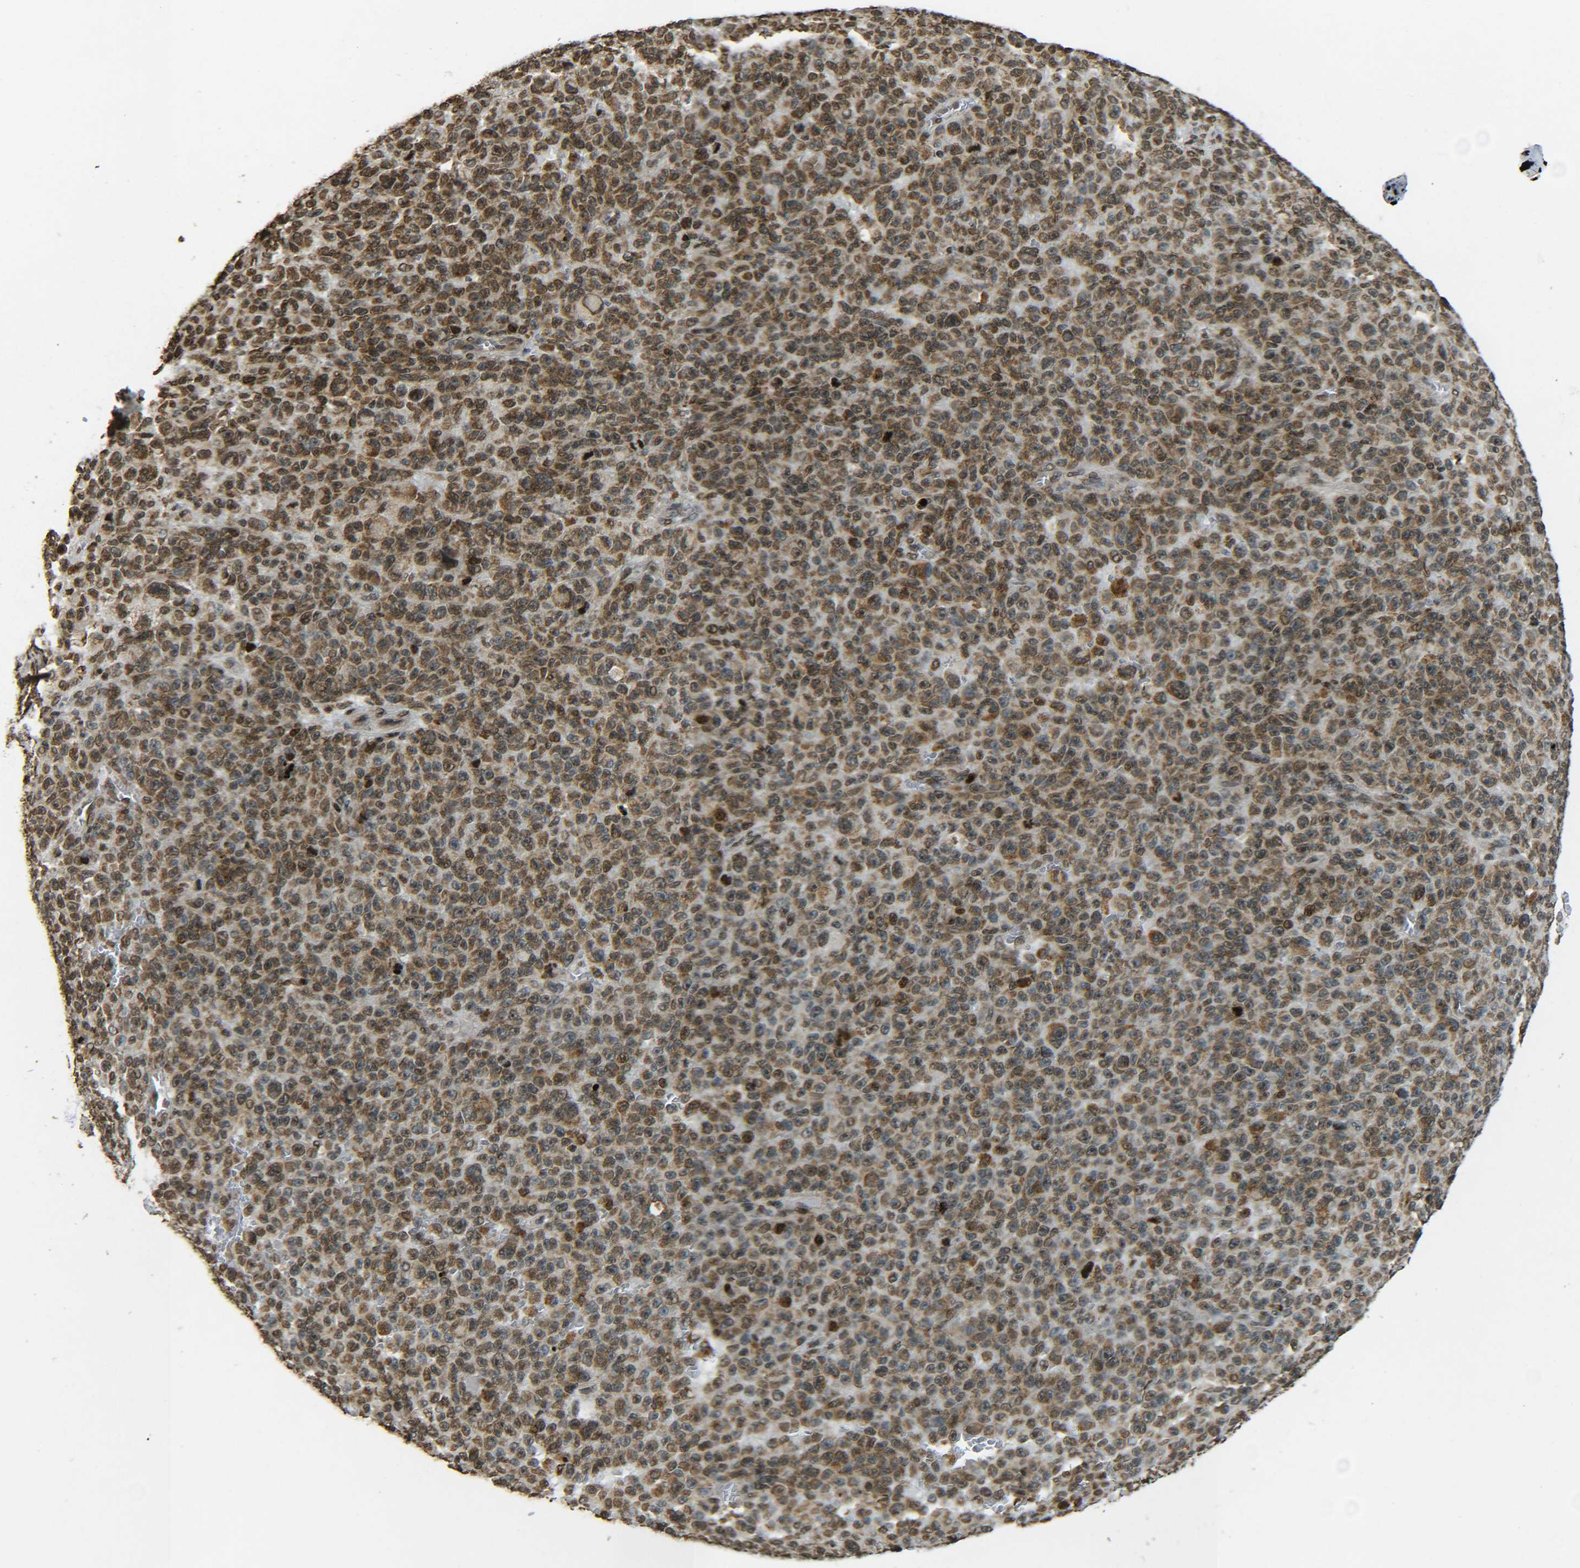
{"staining": {"intensity": "moderate", "quantity": ">75%", "location": "cytoplasmic/membranous,nuclear"}, "tissue": "melanoma", "cell_type": "Tumor cells", "image_type": "cancer", "snomed": [{"axis": "morphology", "description": "Malignant melanoma, NOS"}, {"axis": "topography", "description": "Skin"}], "caption": "A micrograph of malignant melanoma stained for a protein demonstrates moderate cytoplasmic/membranous and nuclear brown staining in tumor cells.", "gene": "NEUROG2", "patient": {"sex": "female", "age": 82}}